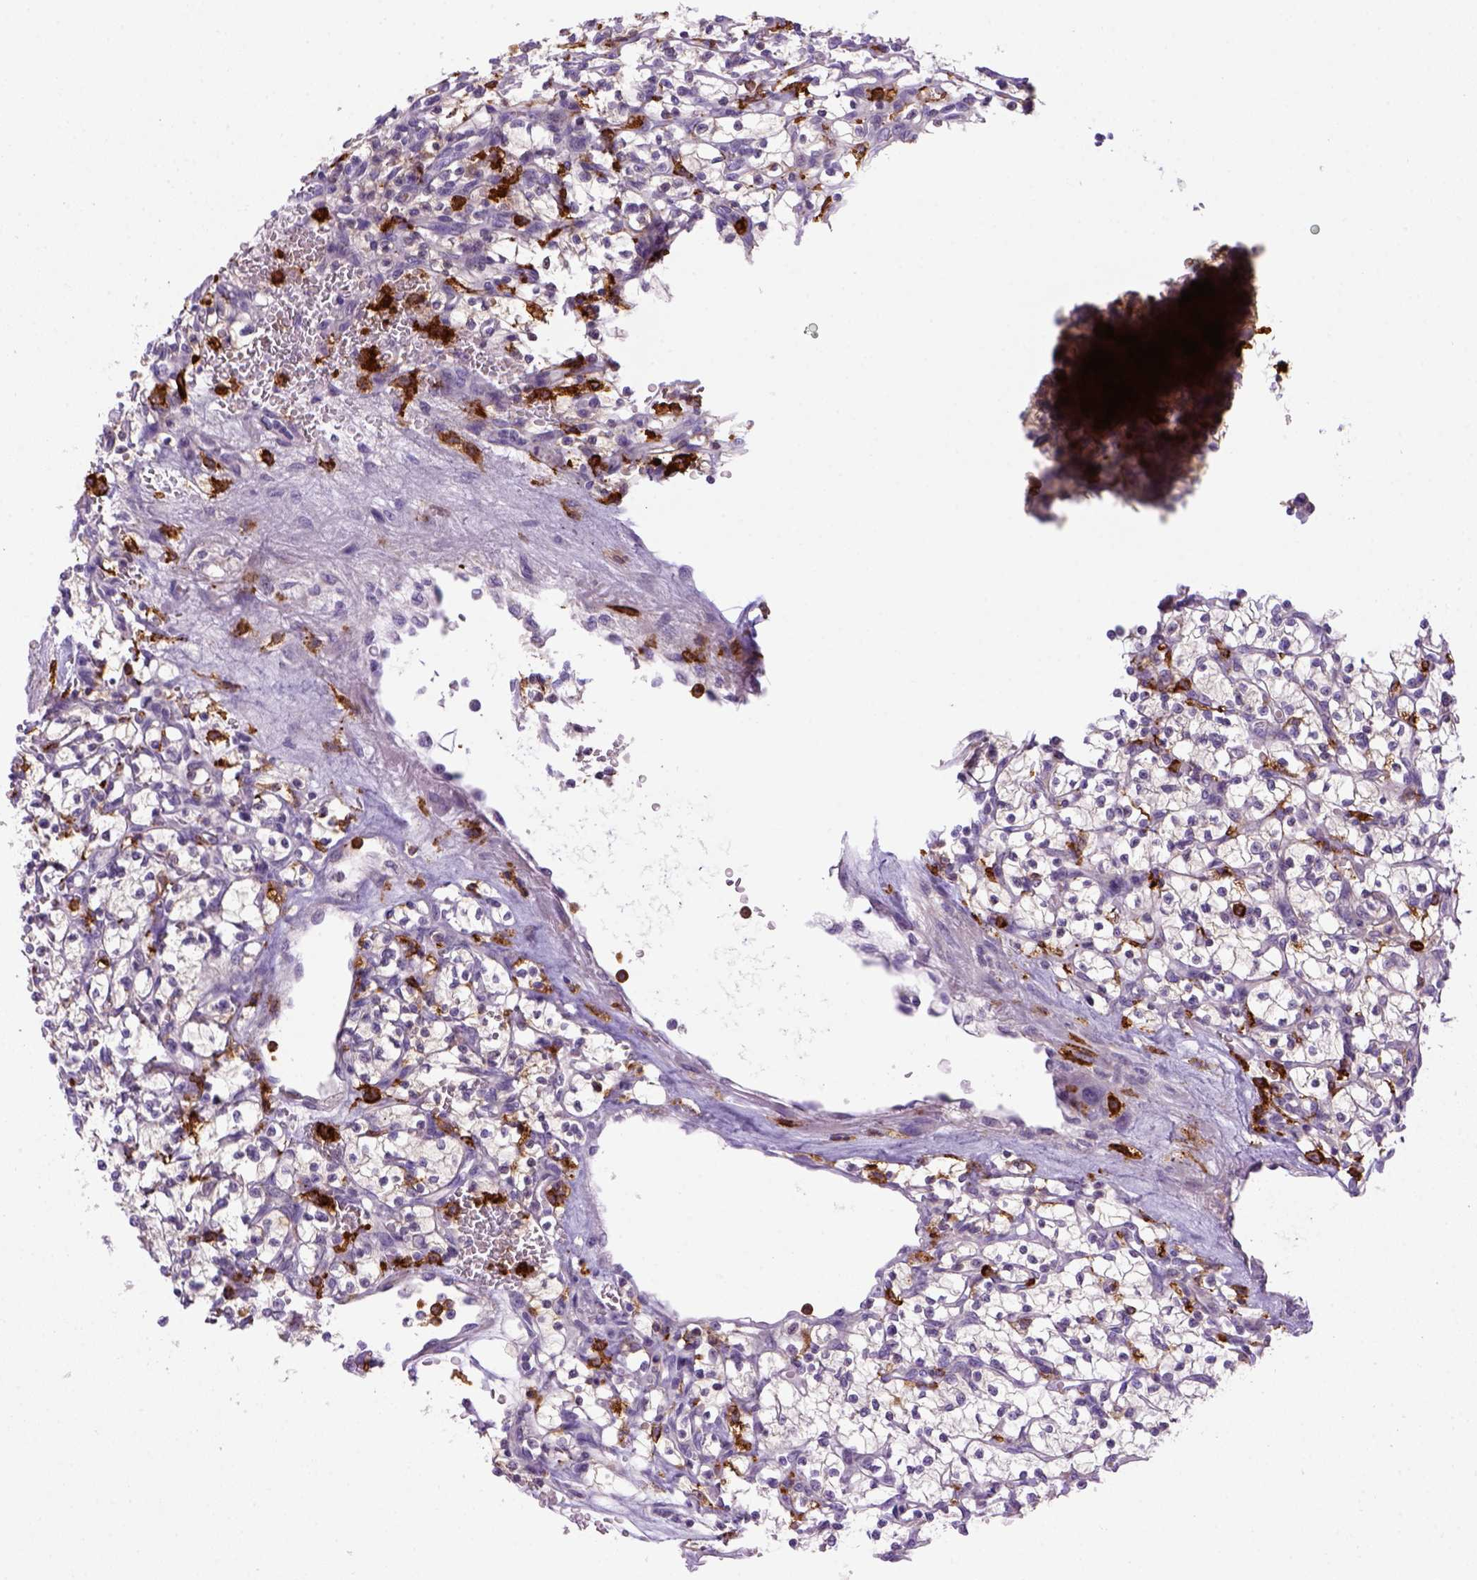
{"staining": {"intensity": "negative", "quantity": "none", "location": "none"}, "tissue": "renal cancer", "cell_type": "Tumor cells", "image_type": "cancer", "snomed": [{"axis": "morphology", "description": "Adenocarcinoma, NOS"}, {"axis": "topography", "description": "Kidney"}], "caption": "IHC photomicrograph of adenocarcinoma (renal) stained for a protein (brown), which reveals no expression in tumor cells.", "gene": "CD14", "patient": {"sex": "female", "age": 64}}